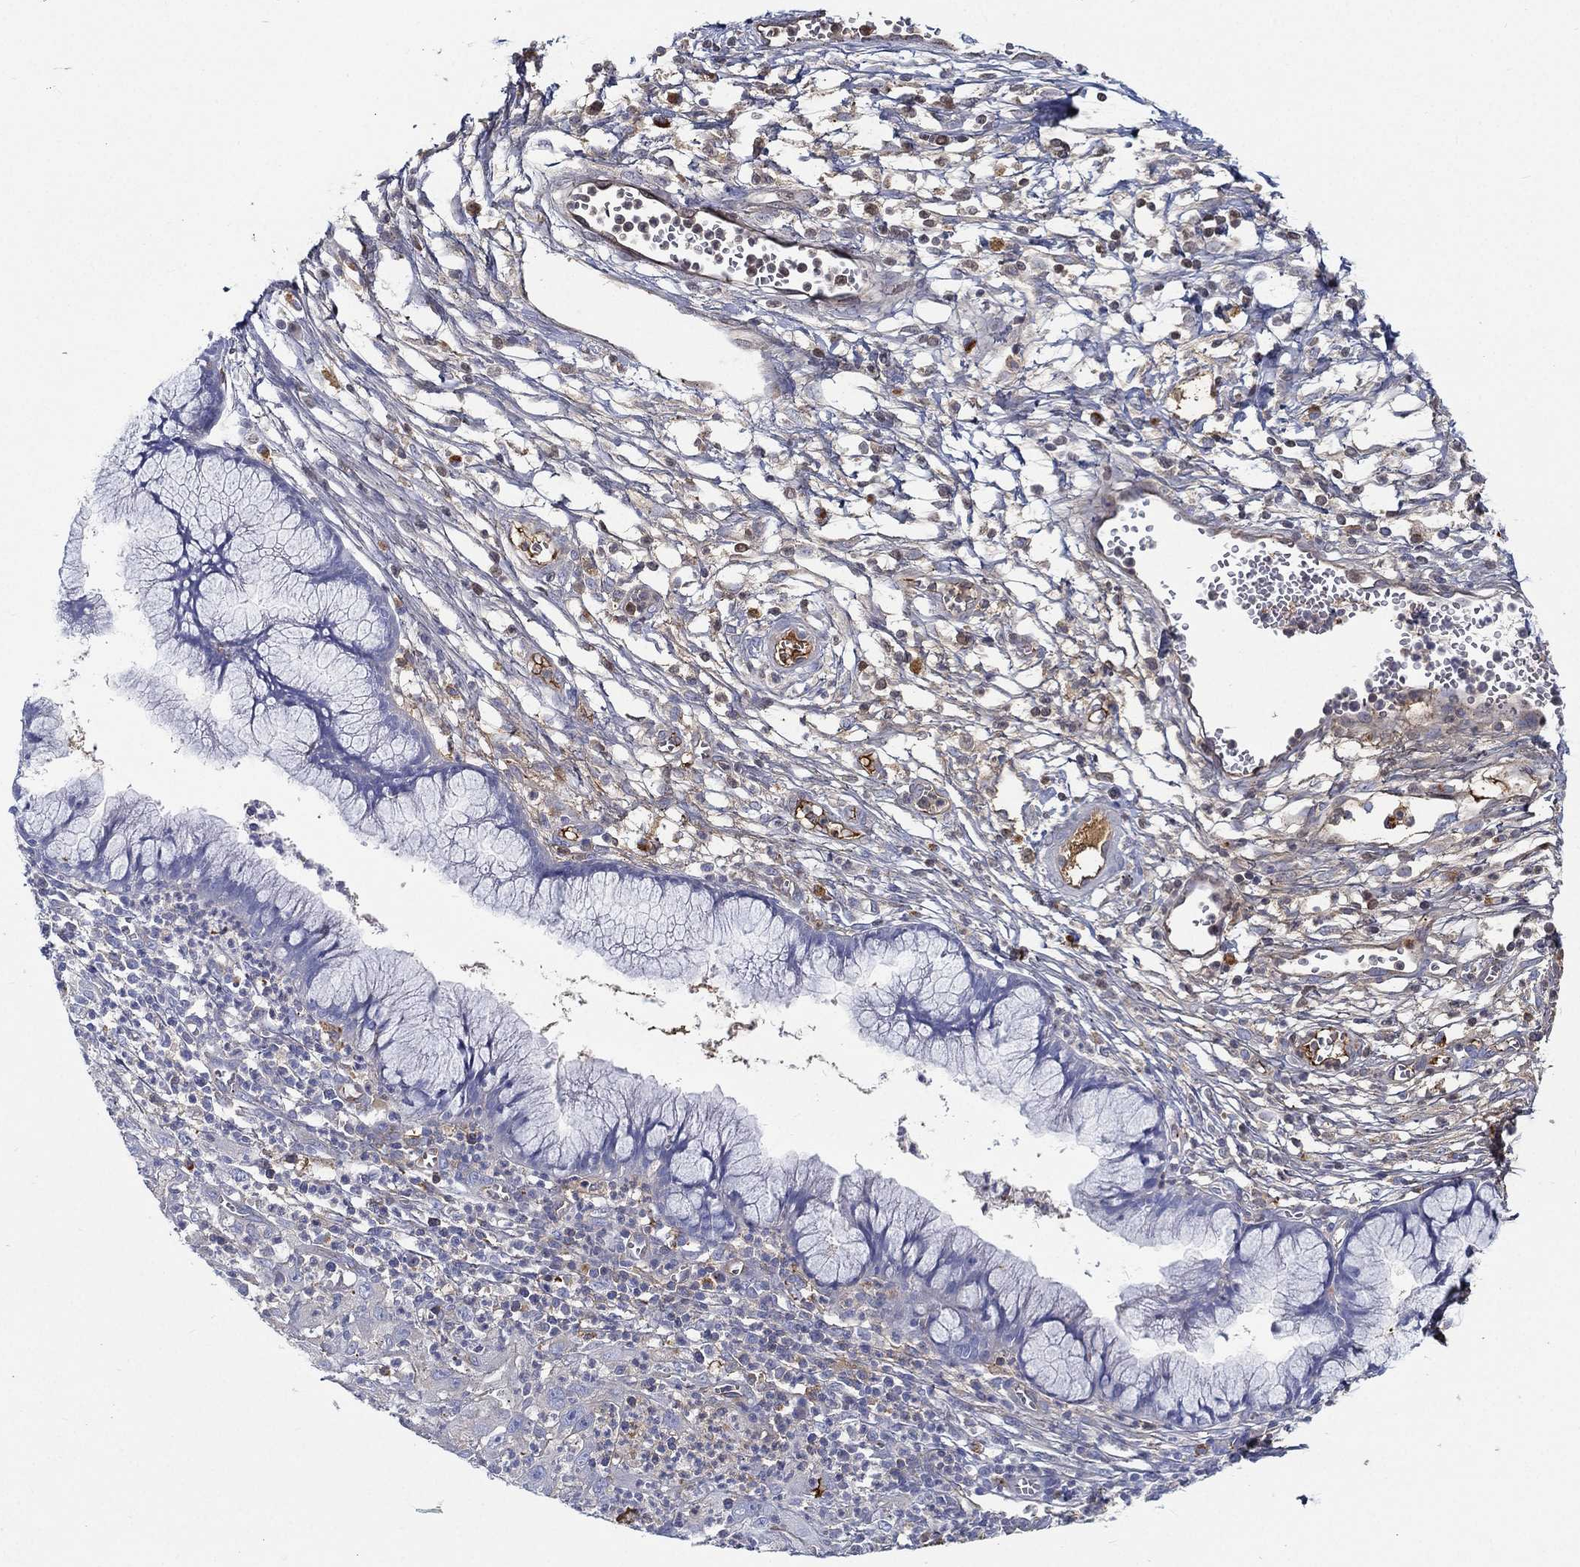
{"staining": {"intensity": "negative", "quantity": "none", "location": "none"}, "tissue": "cervical cancer", "cell_type": "Tumor cells", "image_type": "cancer", "snomed": [{"axis": "morphology", "description": "Squamous cell carcinoma, NOS"}, {"axis": "topography", "description": "Cervix"}], "caption": "Immunohistochemical staining of human cervical squamous cell carcinoma shows no significant expression in tumor cells. Nuclei are stained in blue.", "gene": "IFNB1", "patient": {"sex": "female", "age": 32}}